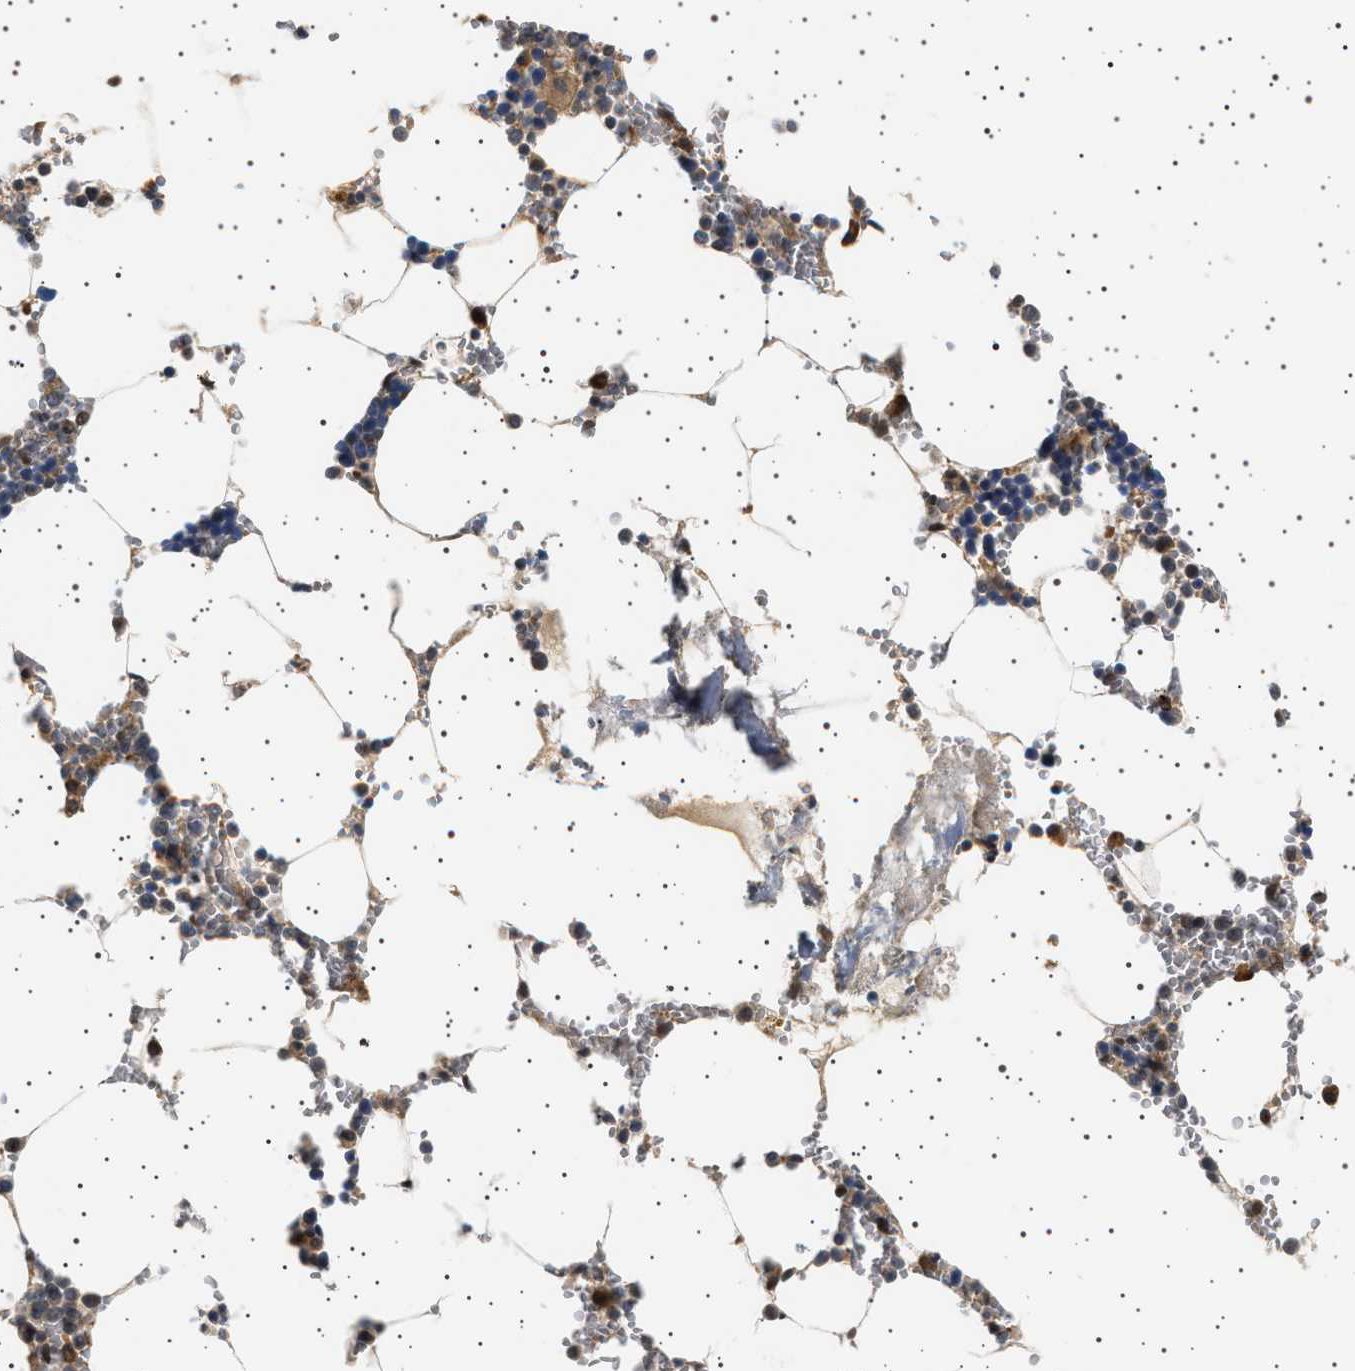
{"staining": {"intensity": "strong", "quantity": "<25%", "location": "cytoplasmic/membranous"}, "tissue": "bone marrow", "cell_type": "Hematopoietic cells", "image_type": "normal", "snomed": [{"axis": "morphology", "description": "Normal tissue, NOS"}, {"axis": "topography", "description": "Bone marrow"}], "caption": "A high-resolution micrograph shows immunohistochemistry (IHC) staining of normal bone marrow, which exhibits strong cytoplasmic/membranous staining in about <25% of hematopoietic cells.", "gene": "BAG3", "patient": {"sex": "male", "age": 70}}